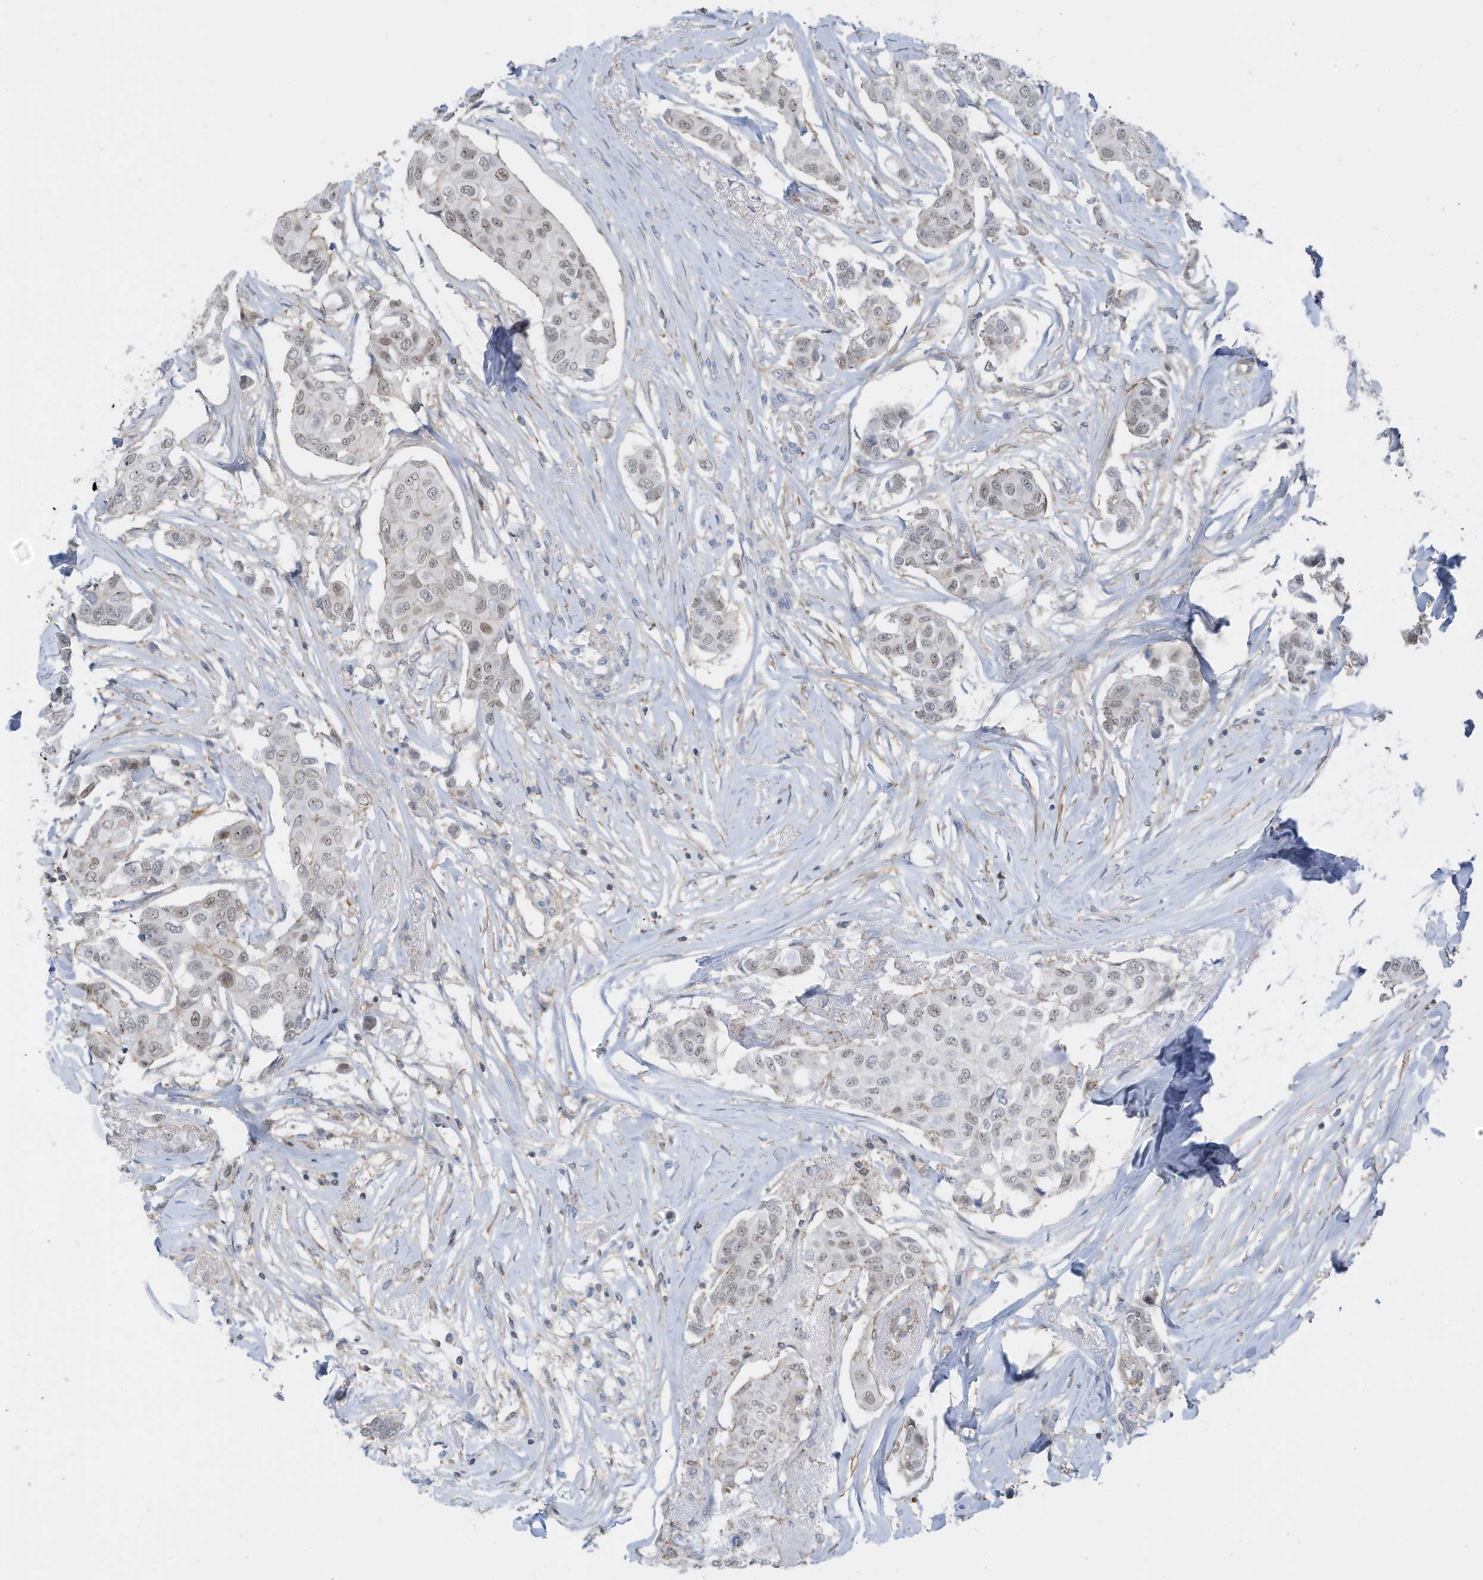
{"staining": {"intensity": "weak", "quantity": "25%-75%", "location": "cytoplasmic/membranous,nuclear"}, "tissue": "breast cancer", "cell_type": "Tumor cells", "image_type": "cancer", "snomed": [{"axis": "morphology", "description": "Duct carcinoma"}, {"axis": "topography", "description": "Breast"}], "caption": "A histopathology image showing weak cytoplasmic/membranous and nuclear expression in approximately 25%-75% of tumor cells in breast cancer (intraductal carcinoma), as visualized by brown immunohistochemical staining.", "gene": "ZNF846", "patient": {"sex": "female", "age": 80}}